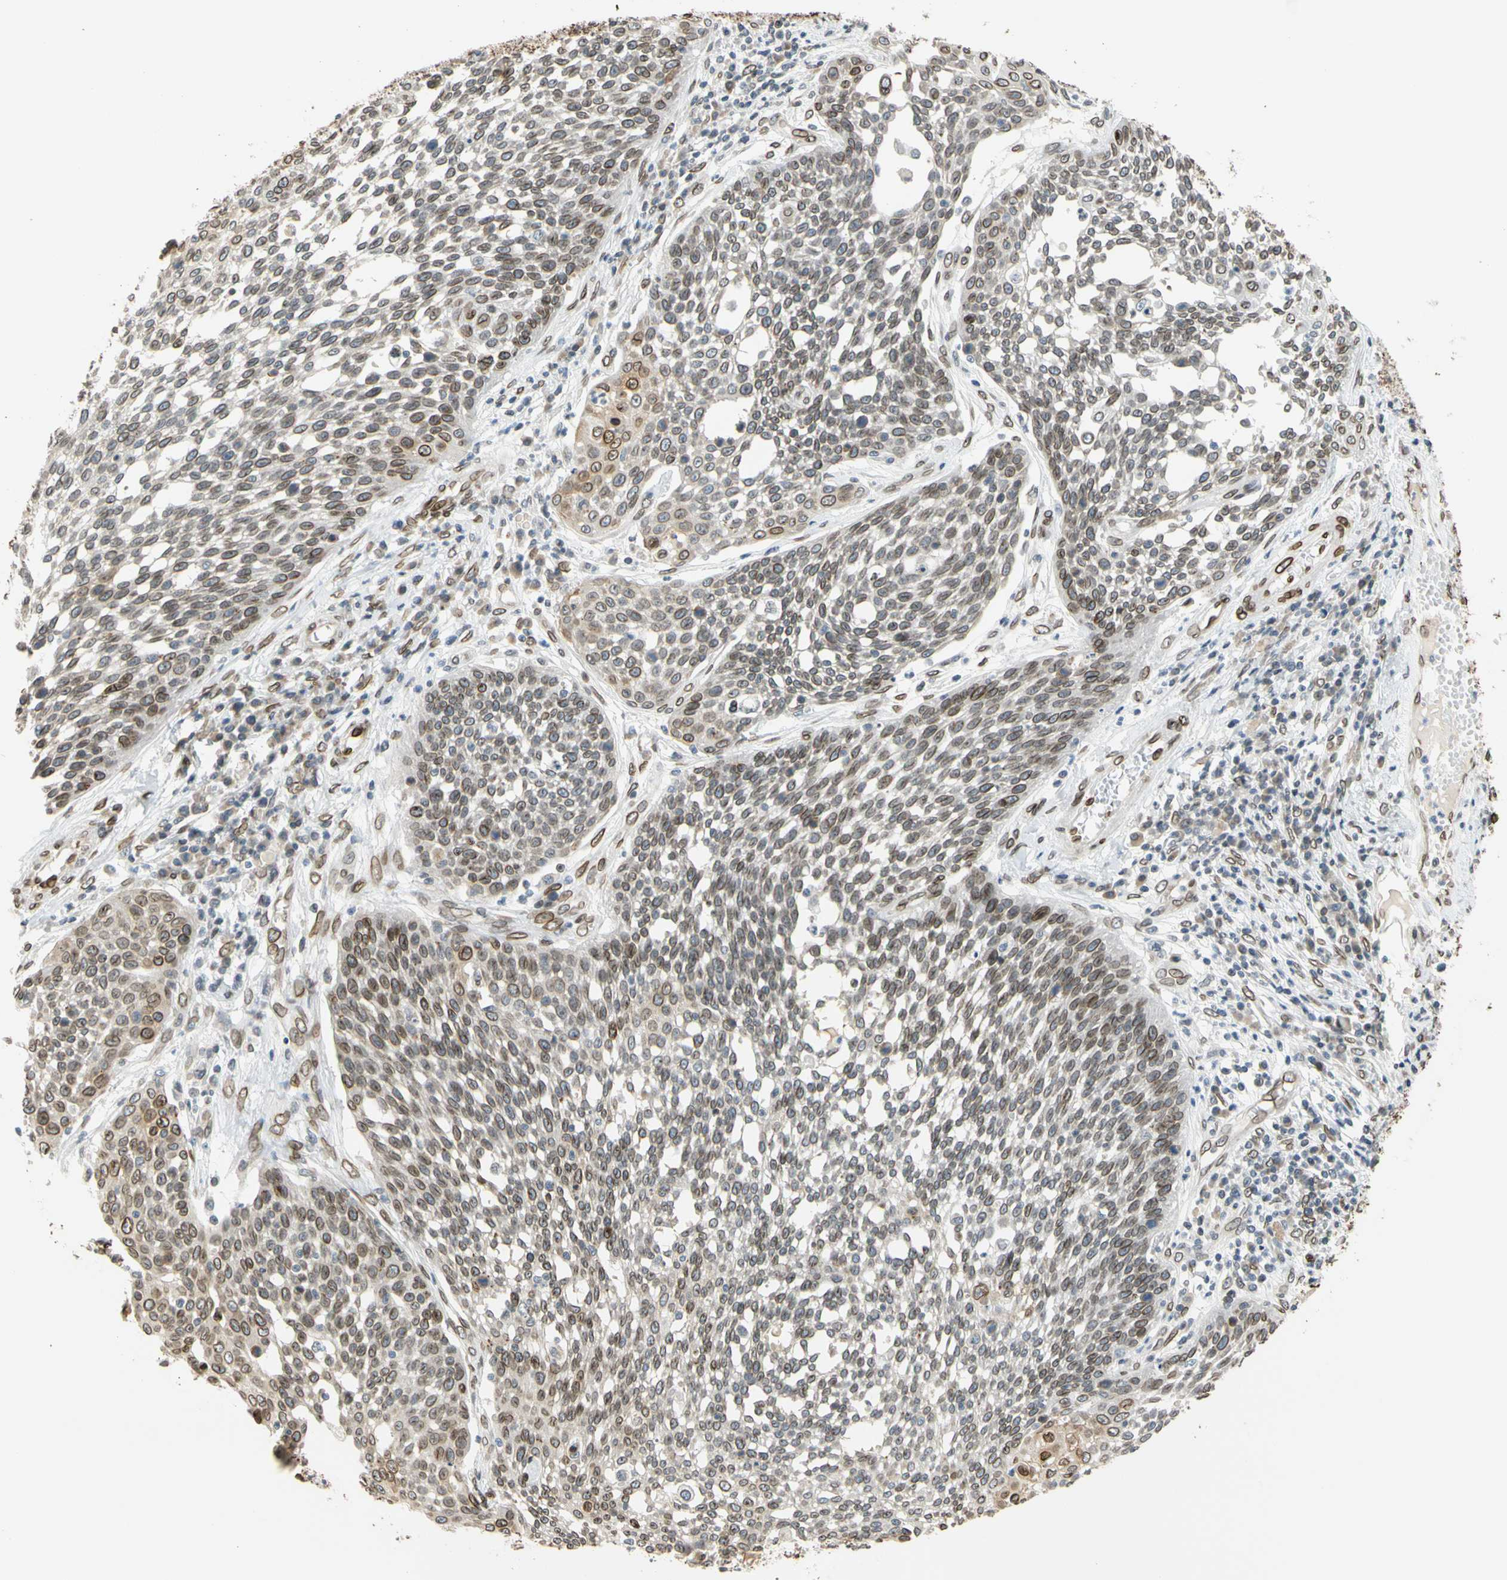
{"staining": {"intensity": "moderate", "quantity": ">75%", "location": "cytoplasmic/membranous,nuclear"}, "tissue": "cervical cancer", "cell_type": "Tumor cells", "image_type": "cancer", "snomed": [{"axis": "morphology", "description": "Squamous cell carcinoma, NOS"}, {"axis": "topography", "description": "Cervix"}], "caption": "Protein staining of cervical cancer tissue exhibits moderate cytoplasmic/membranous and nuclear expression in approximately >75% of tumor cells.", "gene": "SUN1", "patient": {"sex": "female", "age": 34}}